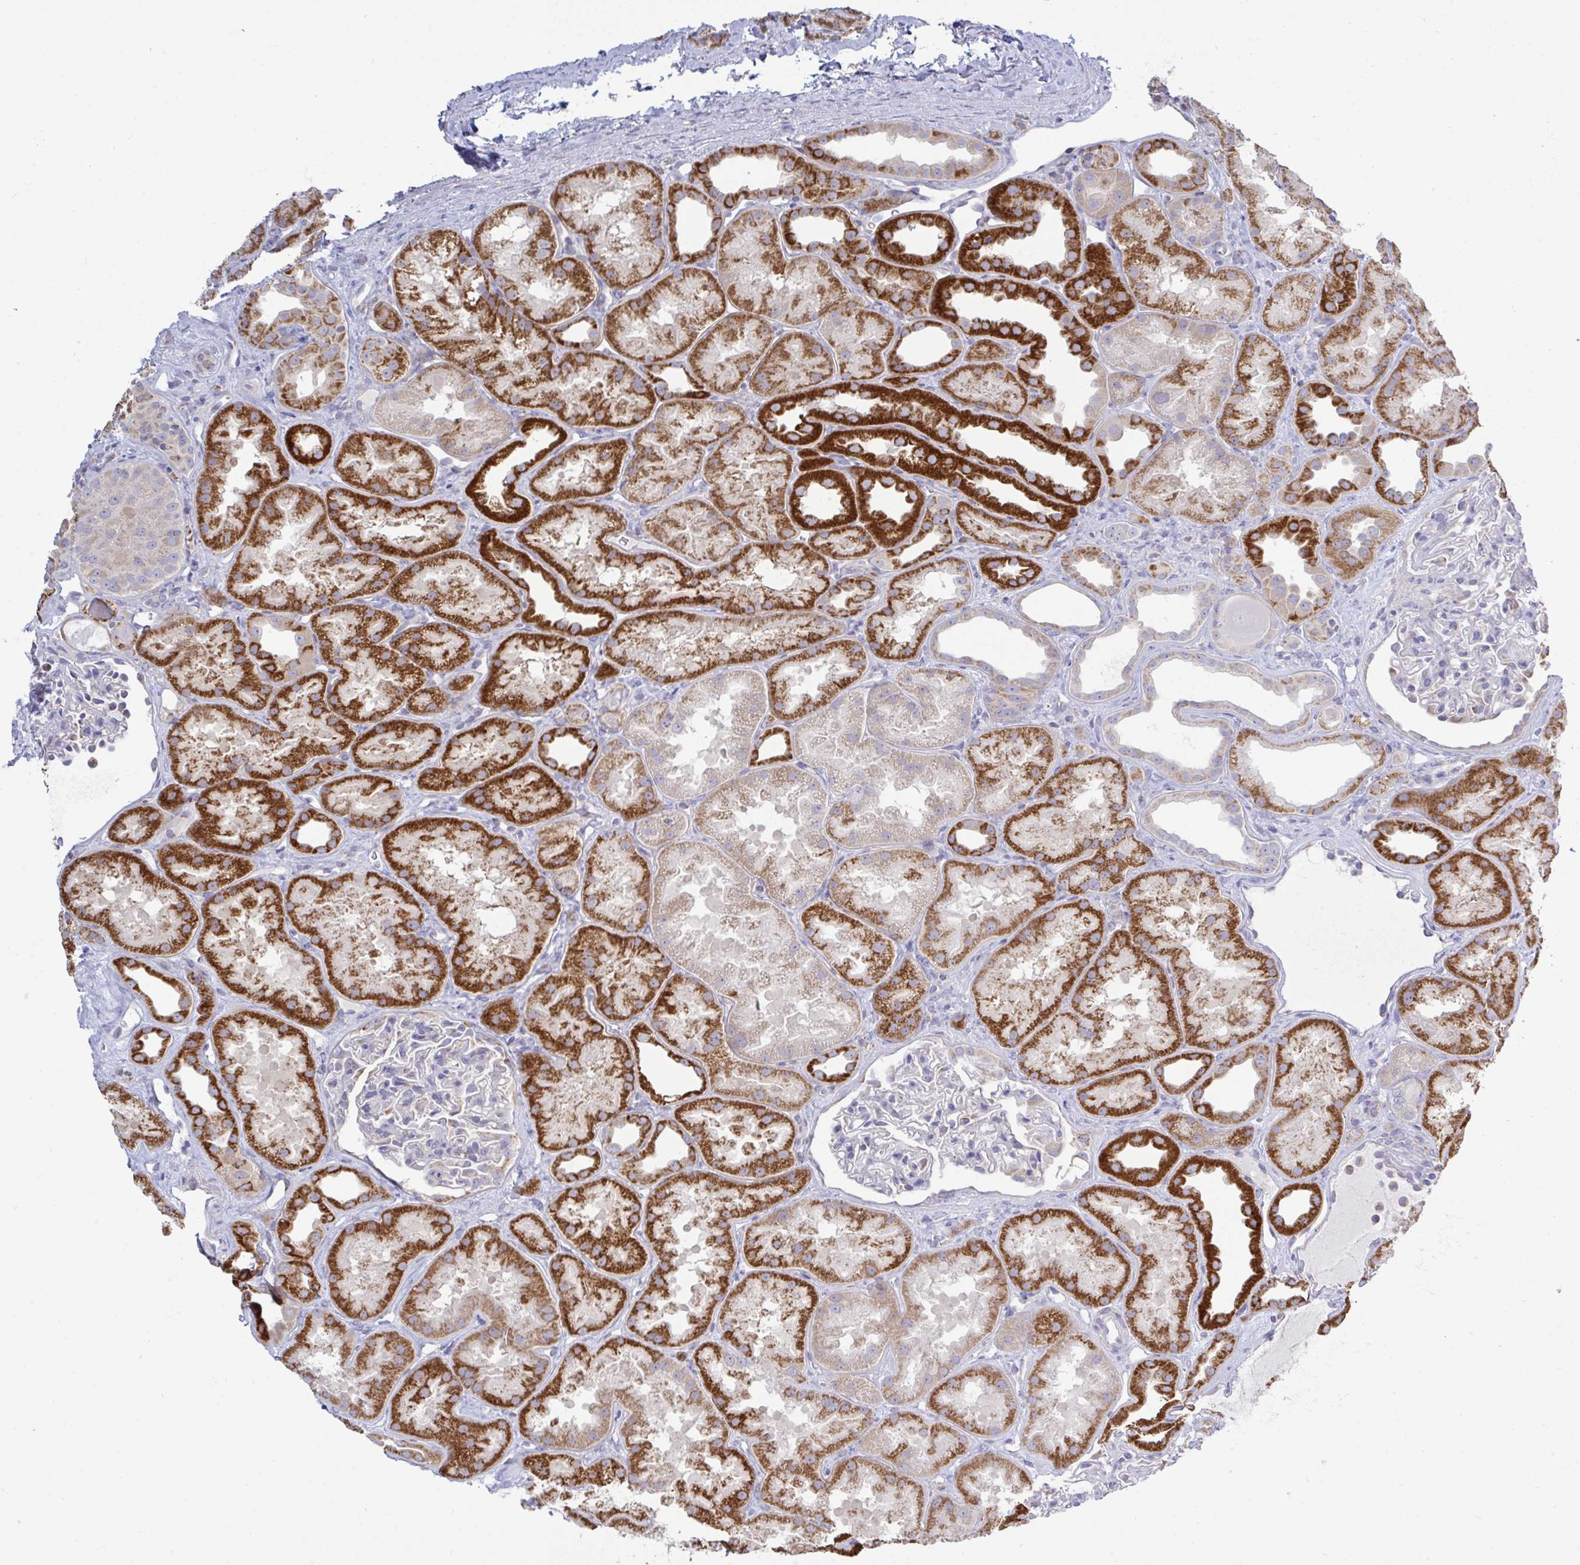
{"staining": {"intensity": "negative", "quantity": "none", "location": "none"}, "tissue": "kidney", "cell_type": "Cells in glomeruli", "image_type": "normal", "snomed": [{"axis": "morphology", "description": "Normal tissue, NOS"}, {"axis": "topography", "description": "Kidney"}], "caption": "DAB immunohistochemical staining of normal kidney reveals no significant expression in cells in glomeruli. (Stains: DAB IHC with hematoxylin counter stain, Microscopy: brightfield microscopy at high magnification).", "gene": "NDUFA7", "patient": {"sex": "male", "age": 61}}